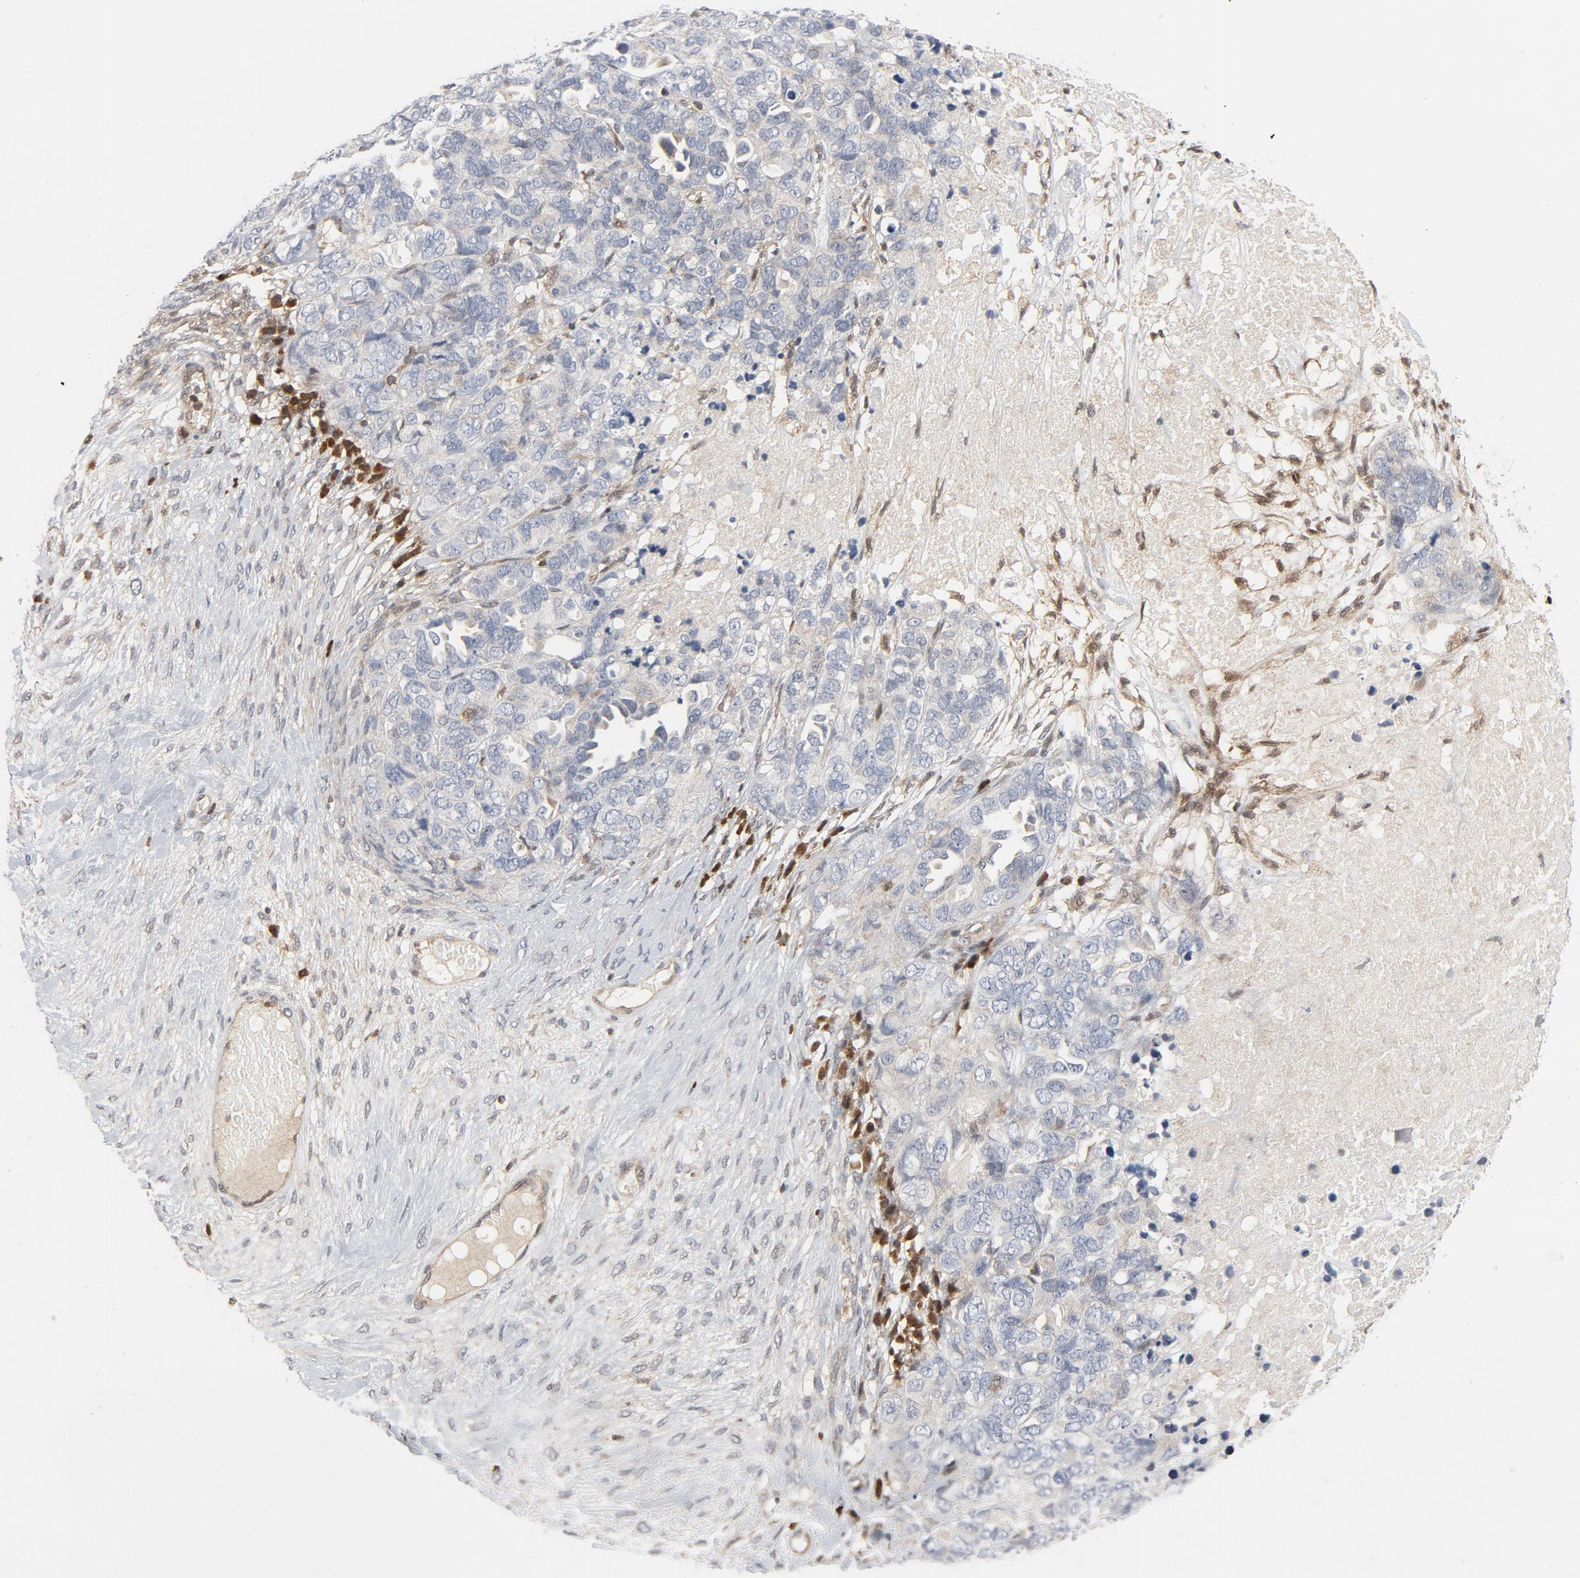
{"staining": {"intensity": "negative", "quantity": "none", "location": "none"}, "tissue": "ovarian cancer", "cell_type": "Tumor cells", "image_type": "cancer", "snomed": [{"axis": "morphology", "description": "Cystadenocarcinoma, serous, NOS"}, {"axis": "topography", "description": "Ovary"}], "caption": "Photomicrograph shows no significant protein positivity in tumor cells of ovarian cancer. (DAB immunohistochemistry (IHC) with hematoxylin counter stain).", "gene": "TRADD", "patient": {"sex": "female", "age": 82}}